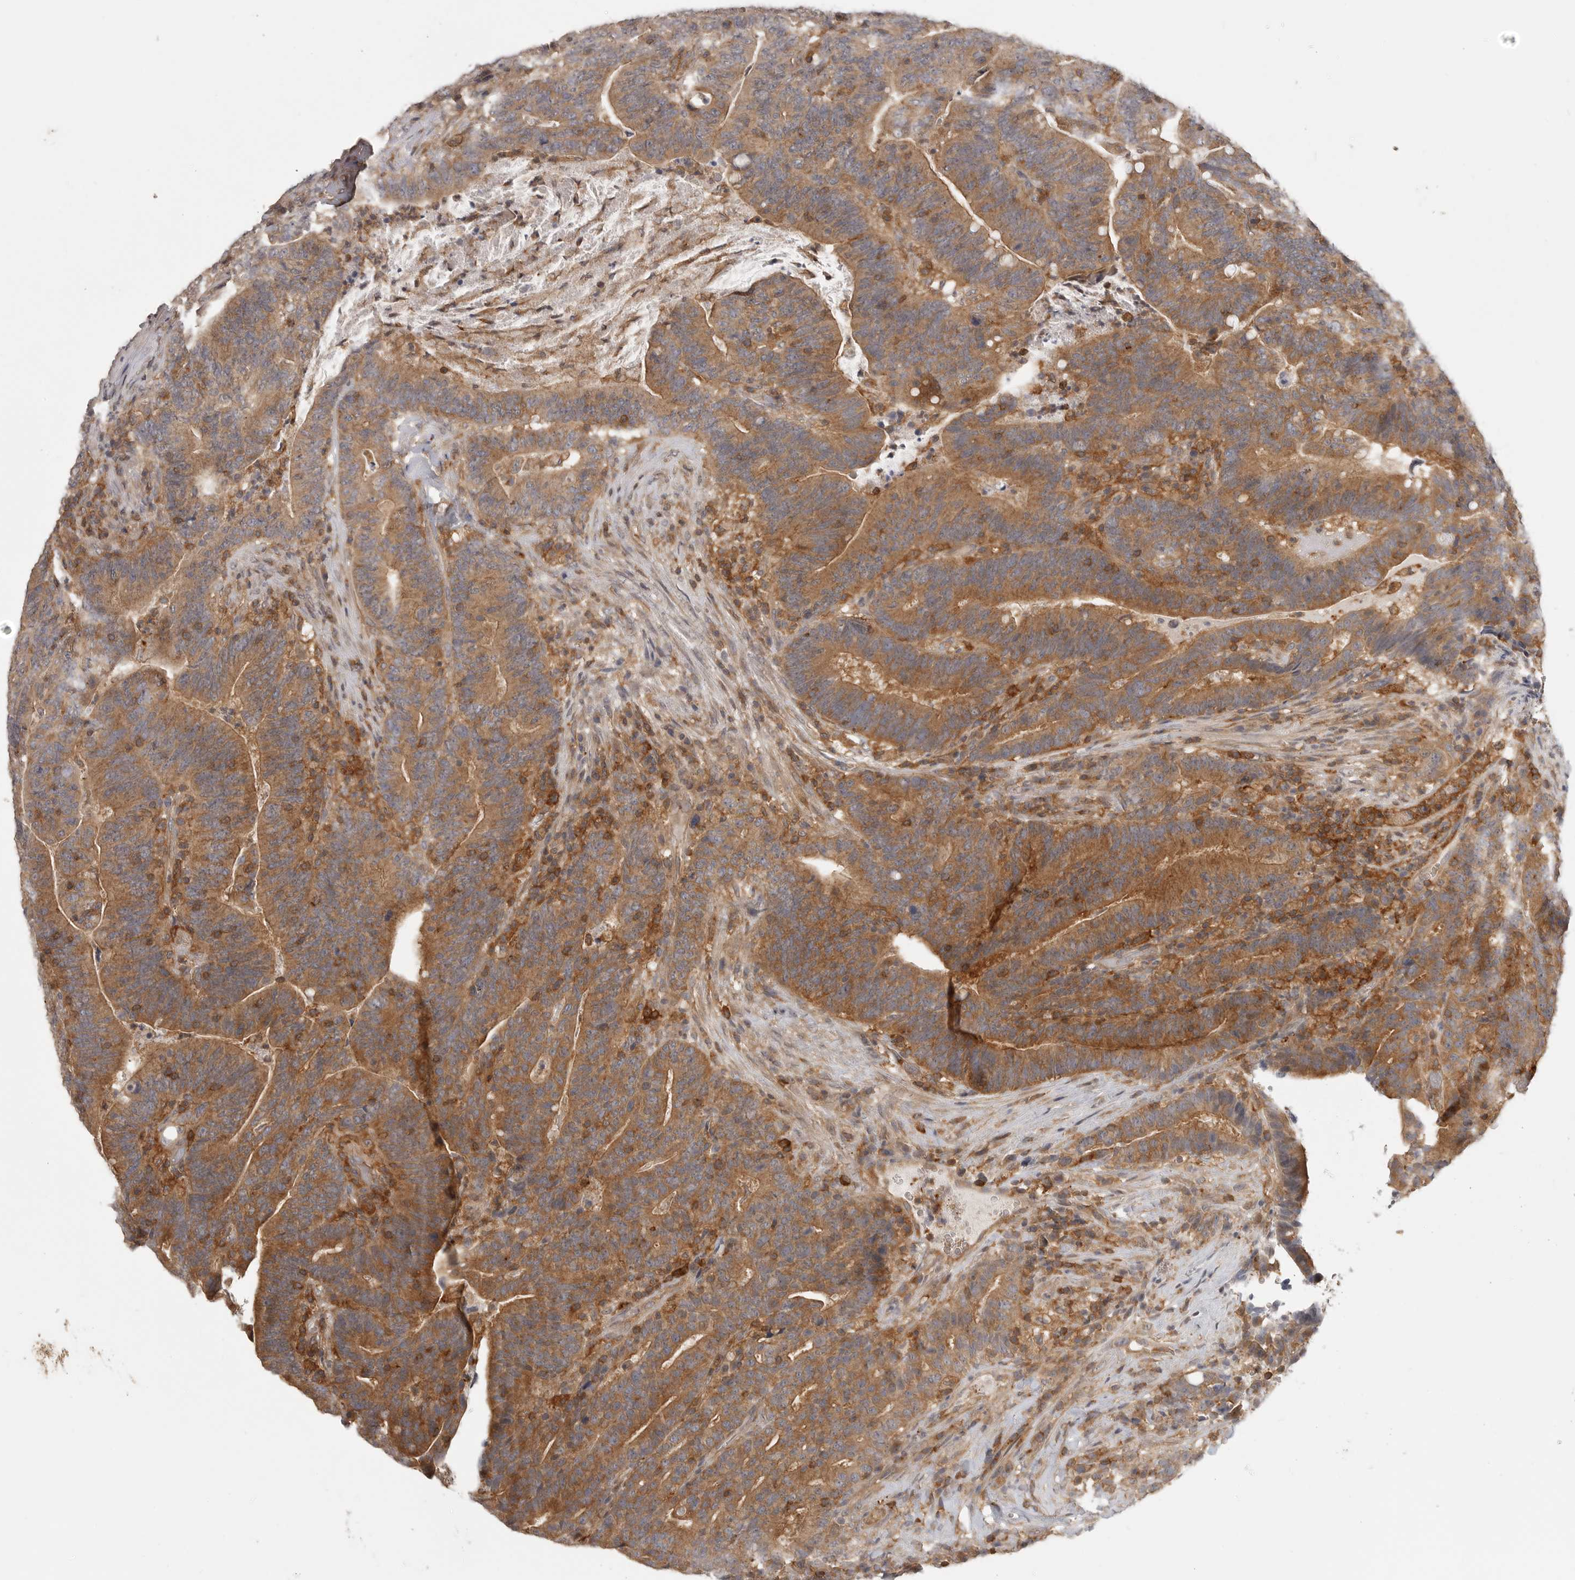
{"staining": {"intensity": "moderate", "quantity": ">75%", "location": "cytoplasmic/membranous"}, "tissue": "colorectal cancer", "cell_type": "Tumor cells", "image_type": "cancer", "snomed": [{"axis": "morphology", "description": "Adenocarcinoma, NOS"}, {"axis": "topography", "description": "Colon"}], "caption": "A brown stain shows moderate cytoplasmic/membranous expression of a protein in colorectal cancer (adenocarcinoma) tumor cells.", "gene": "DBNL", "patient": {"sex": "female", "age": 66}}